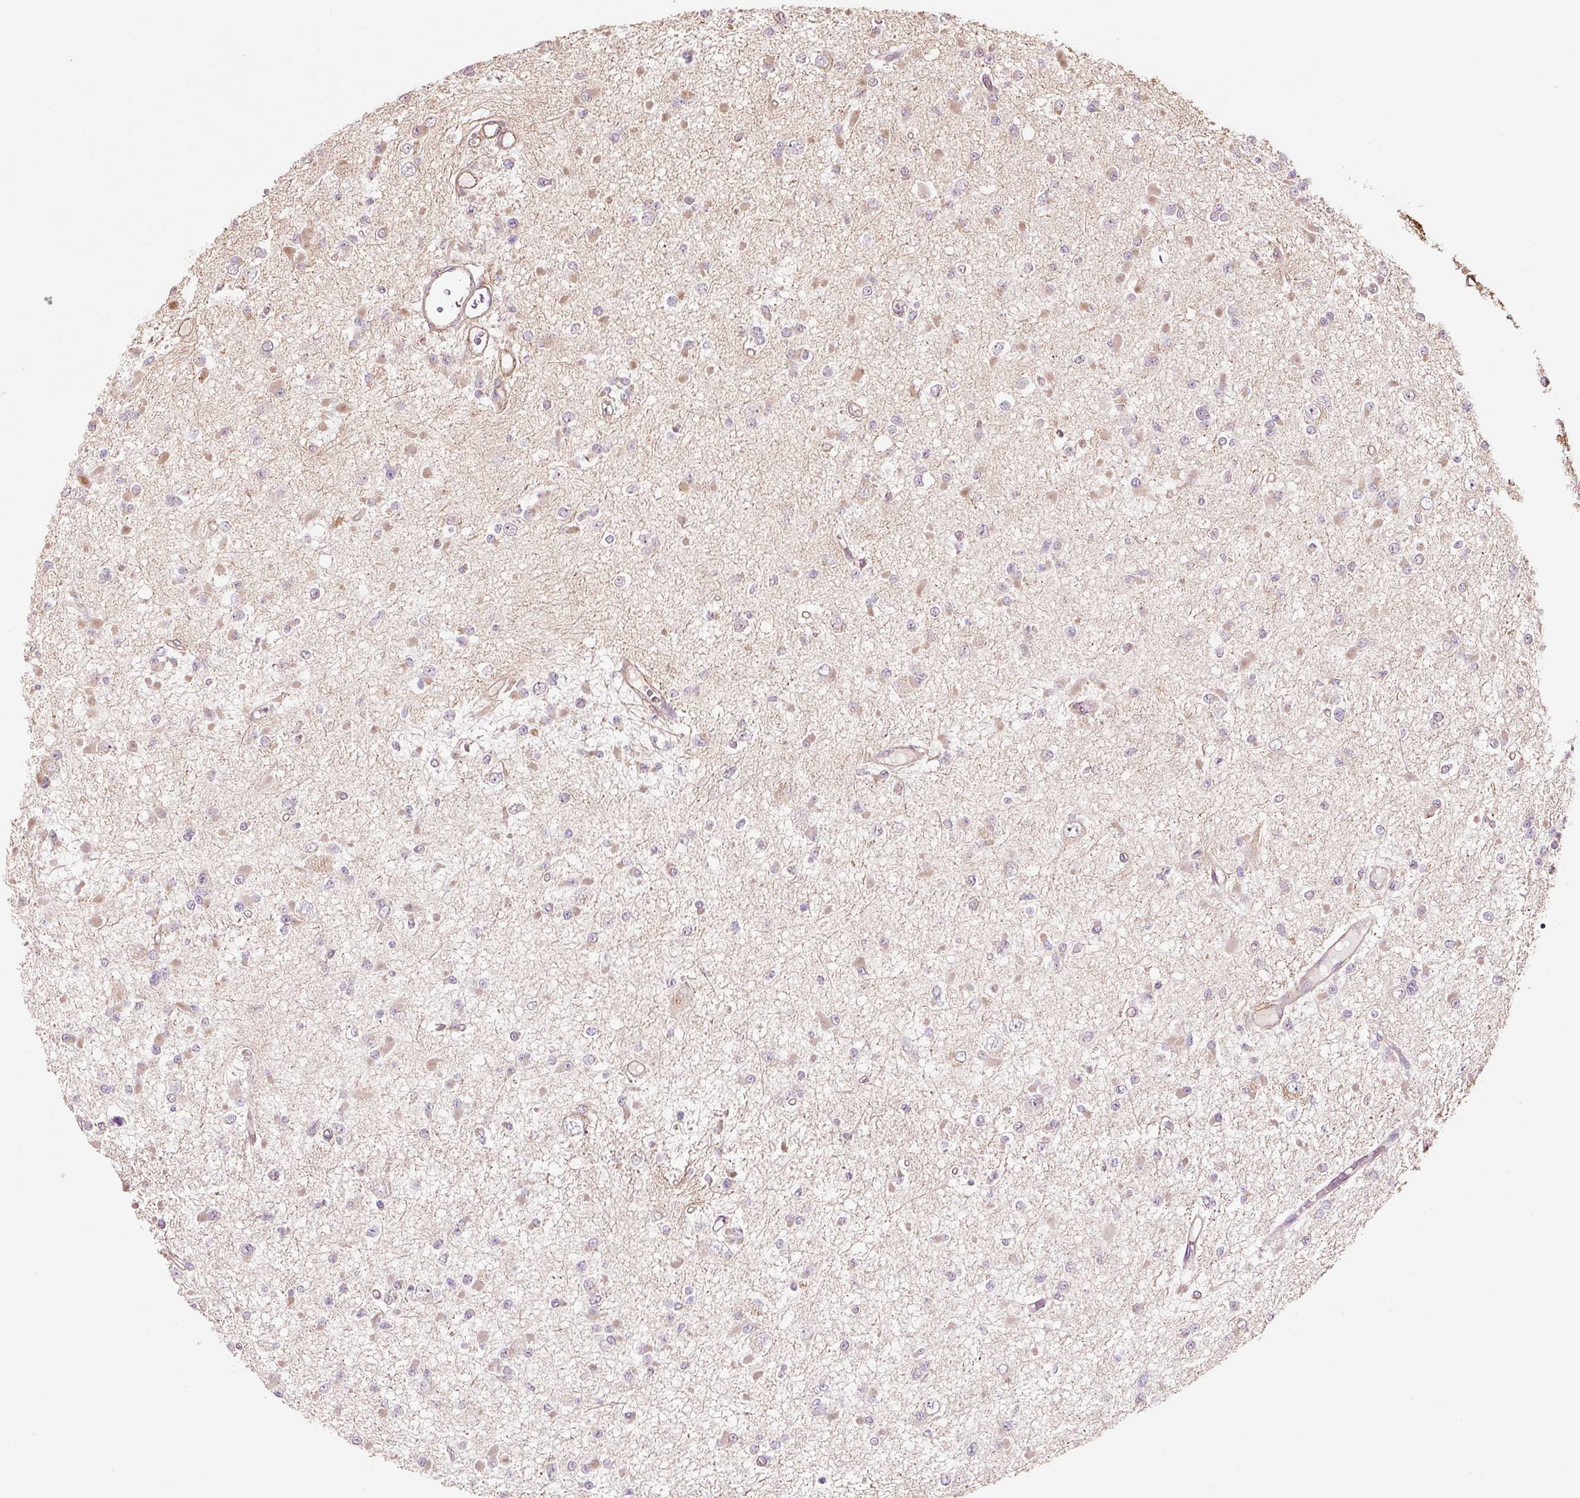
{"staining": {"intensity": "weak", "quantity": "<25%", "location": "cytoplasmic/membranous"}, "tissue": "glioma", "cell_type": "Tumor cells", "image_type": "cancer", "snomed": [{"axis": "morphology", "description": "Glioma, malignant, Low grade"}, {"axis": "topography", "description": "Brain"}], "caption": "The micrograph exhibits no significant staining in tumor cells of malignant low-grade glioma.", "gene": "ETF1", "patient": {"sex": "female", "age": 22}}